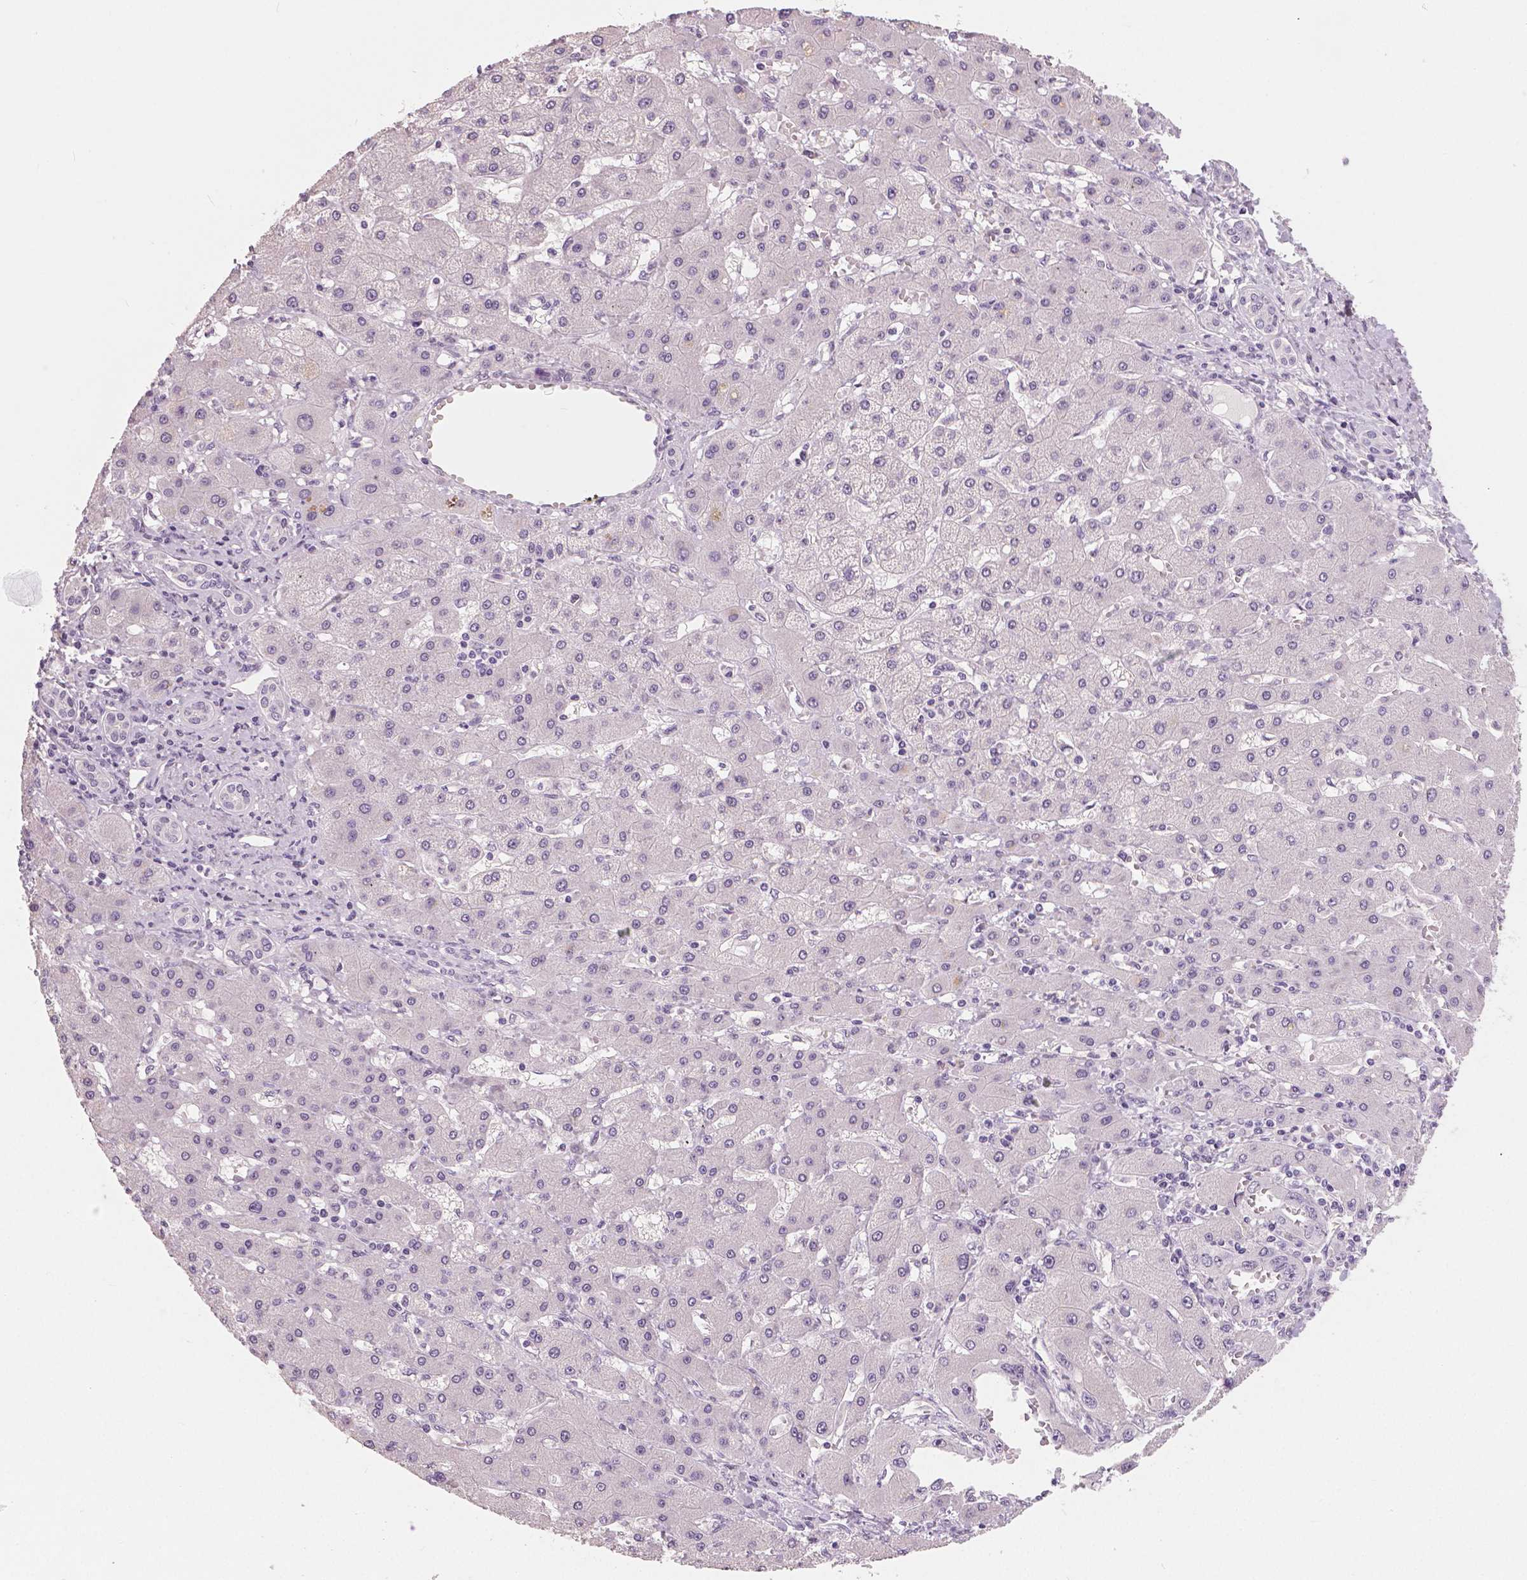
{"staining": {"intensity": "negative", "quantity": "none", "location": "none"}, "tissue": "liver cancer", "cell_type": "Tumor cells", "image_type": "cancer", "snomed": [{"axis": "morphology", "description": "Cholangiocarcinoma"}, {"axis": "topography", "description": "Liver"}], "caption": "Tumor cells are negative for protein expression in human liver cholangiocarcinoma. (Brightfield microscopy of DAB (3,3'-diaminobenzidine) immunohistochemistry at high magnification).", "gene": "NECAB1", "patient": {"sex": "male", "age": 59}}